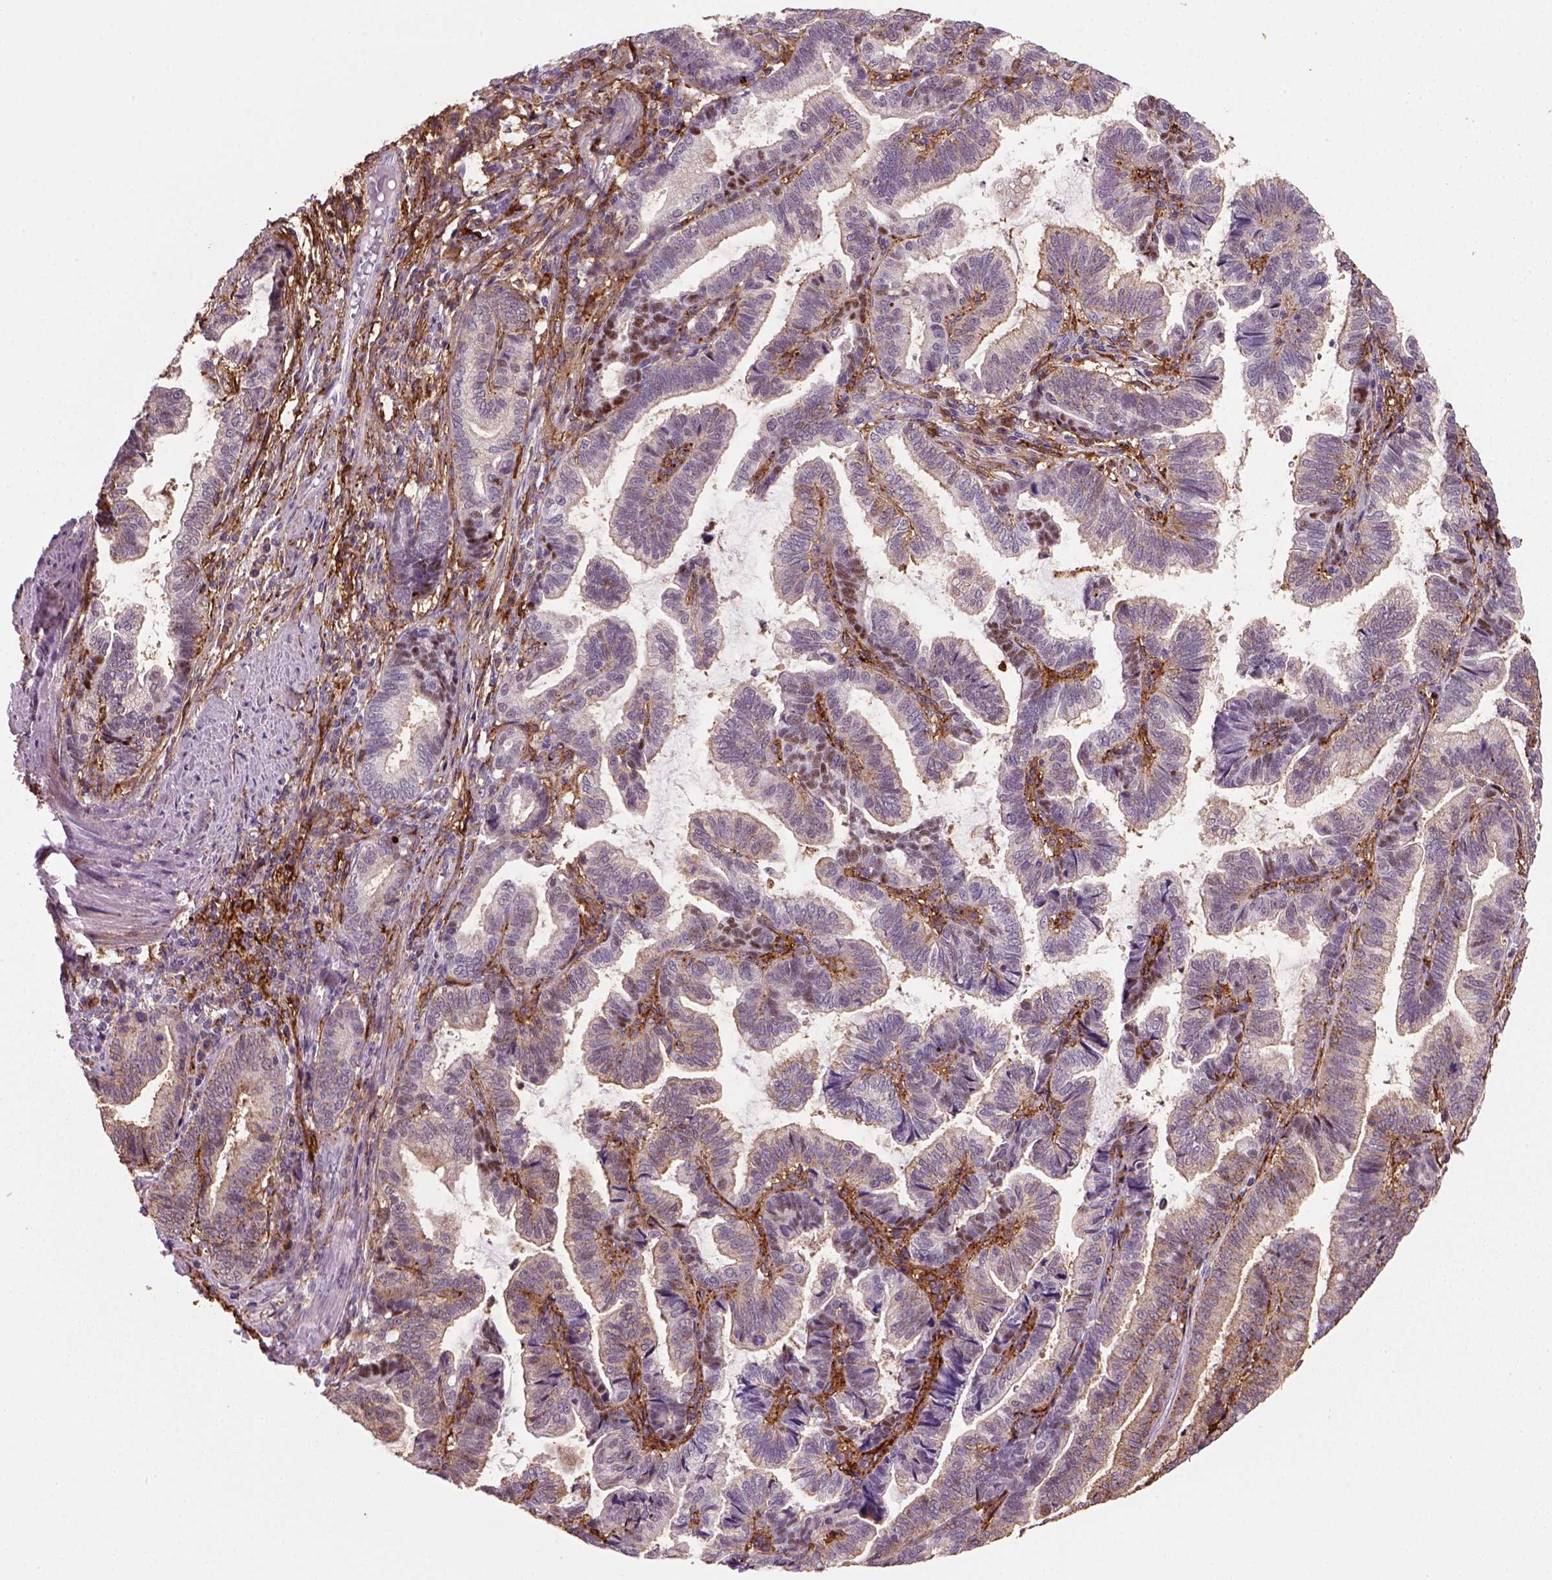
{"staining": {"intensity": "weak", "quantity": "<25%", "location": "cytoplasmic/membranous"}, "tissue": "stomach cancer", "cell_type": "Tumor cells", "image_type": "cancer", "snomed": [{"axis": "morphology", "description": "Adenocarcinoma, NOS"}, {"axis": "topography", "description": "Stomach"}], "caption": "Immunohistochemical staining of human stomach cancer (adenocarcinoma) shows no significant expression in tumor cells.", "gene": "MARCKS", "patient": {"sex": "male", "age": 83}}